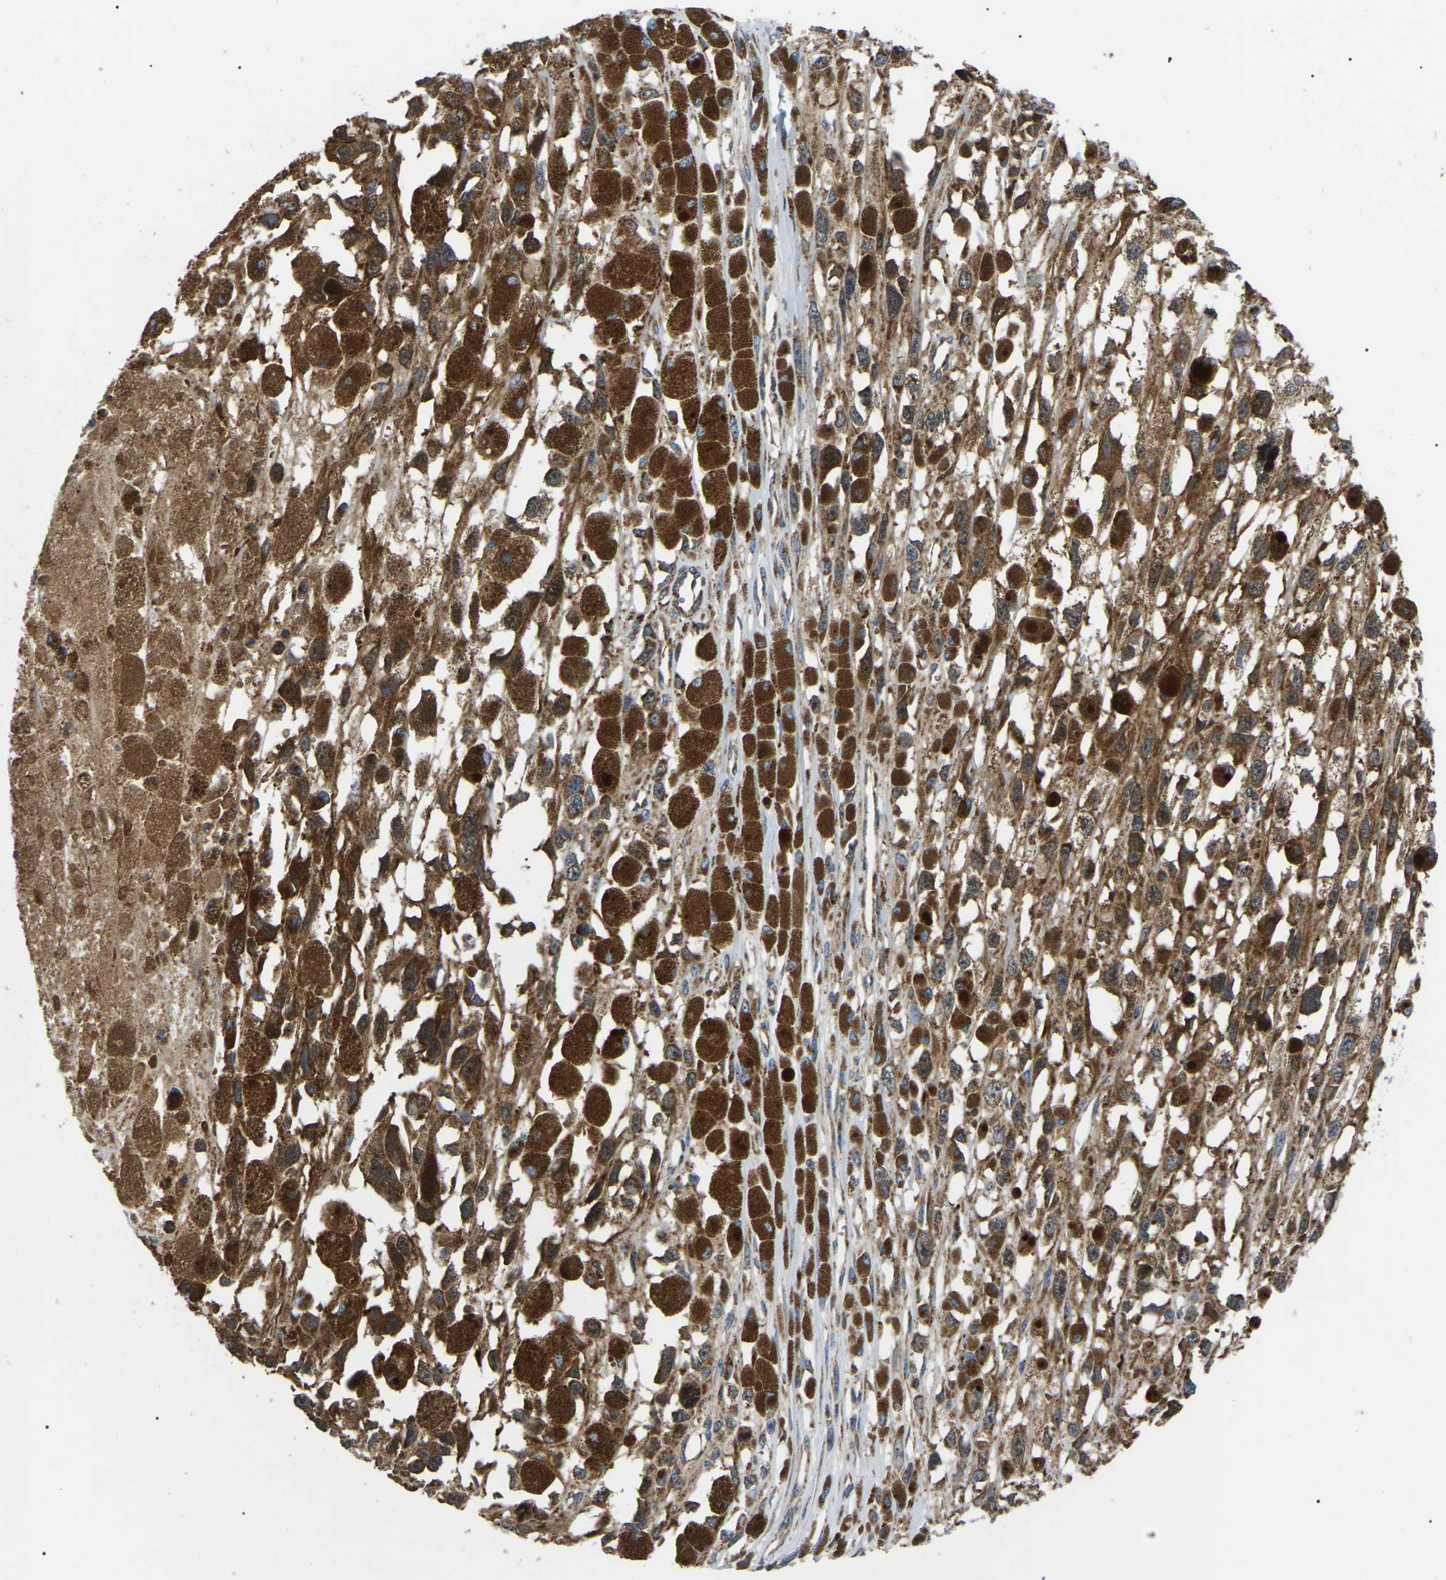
{"staining": {"intensity": "strong", "quantity": ">75%", "location": "cytoplasmic/membranous"}, "tissue": "melanoma", "cell_type": "Tumor cells", "image_type": "cancer", "snomed": [{"axis": "morphology", "description": "Malignant melanoma, Metastatic site"}, {"axis": "topography", "description": "Lymph node"}], "caption": "Strong cytoplasmic/membranous positivity is identified in about >75% of tumor cells in malignant melanoma (metastatic site).", "gene": "PPM1E", "patient": {"sex": "male", "age": 59}}